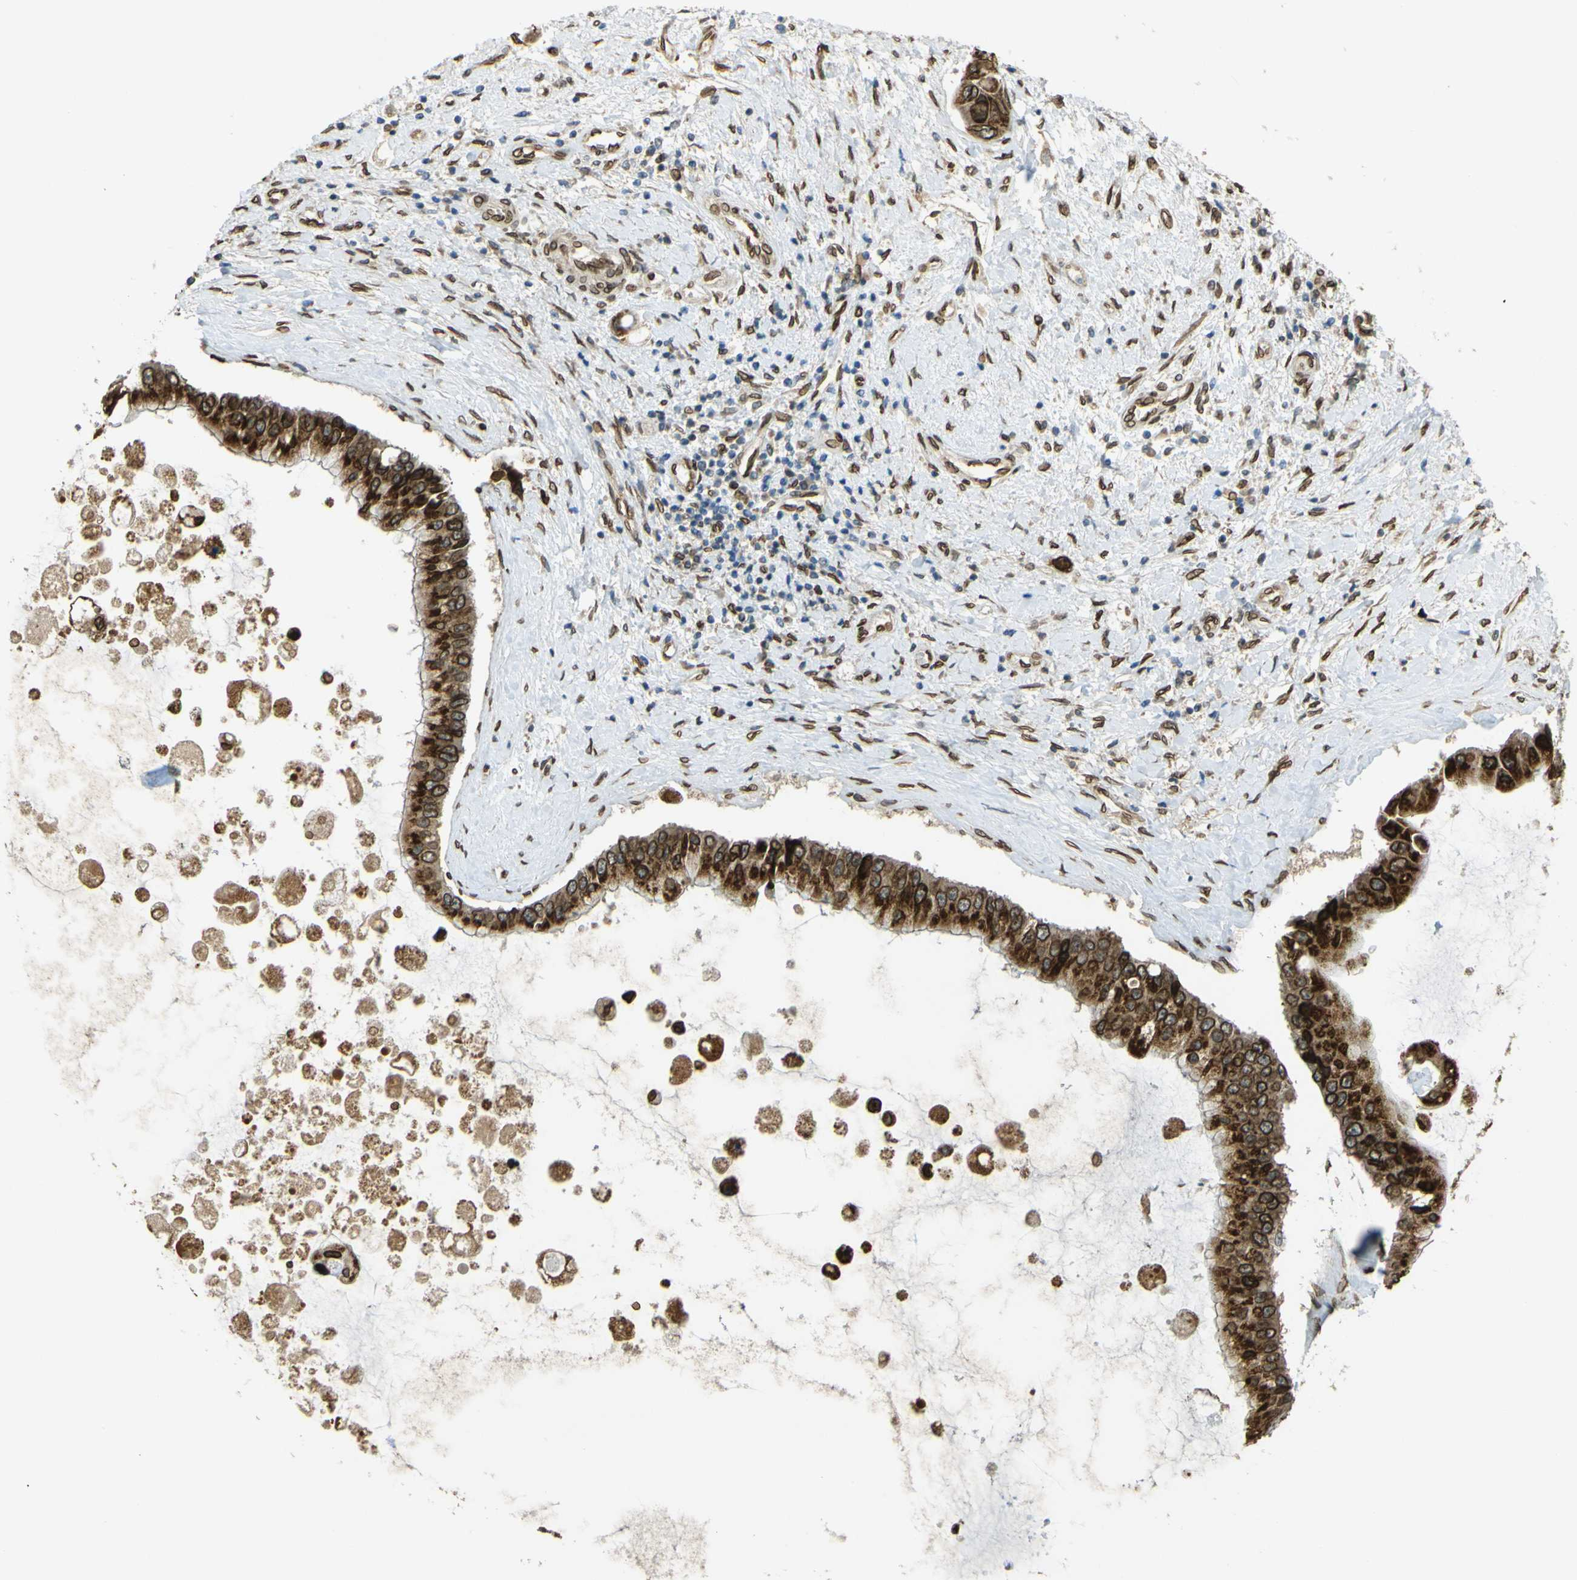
{"staining": {"intensity": "strong", "quantity": ">75%", "location": "cytoplasmic/membranous,nuclear"}, "tissue": "liver cancer", "cell_type": "Tumor cells", "image_type": "cancer", "snomed": [{"axis": "morphology", "description": "Cholangiocarcinoma"}, {"axis": "topography", "description": "Liver"}], "caption": "IHC of cholangiocarcinoma (liver) exhibits high levels of strong cytoplasmic/membranous and nuclear staining in about >75% of tumor cells.", "gene": "GALNT1", "patient": {"sex": "male", "age": 50}}